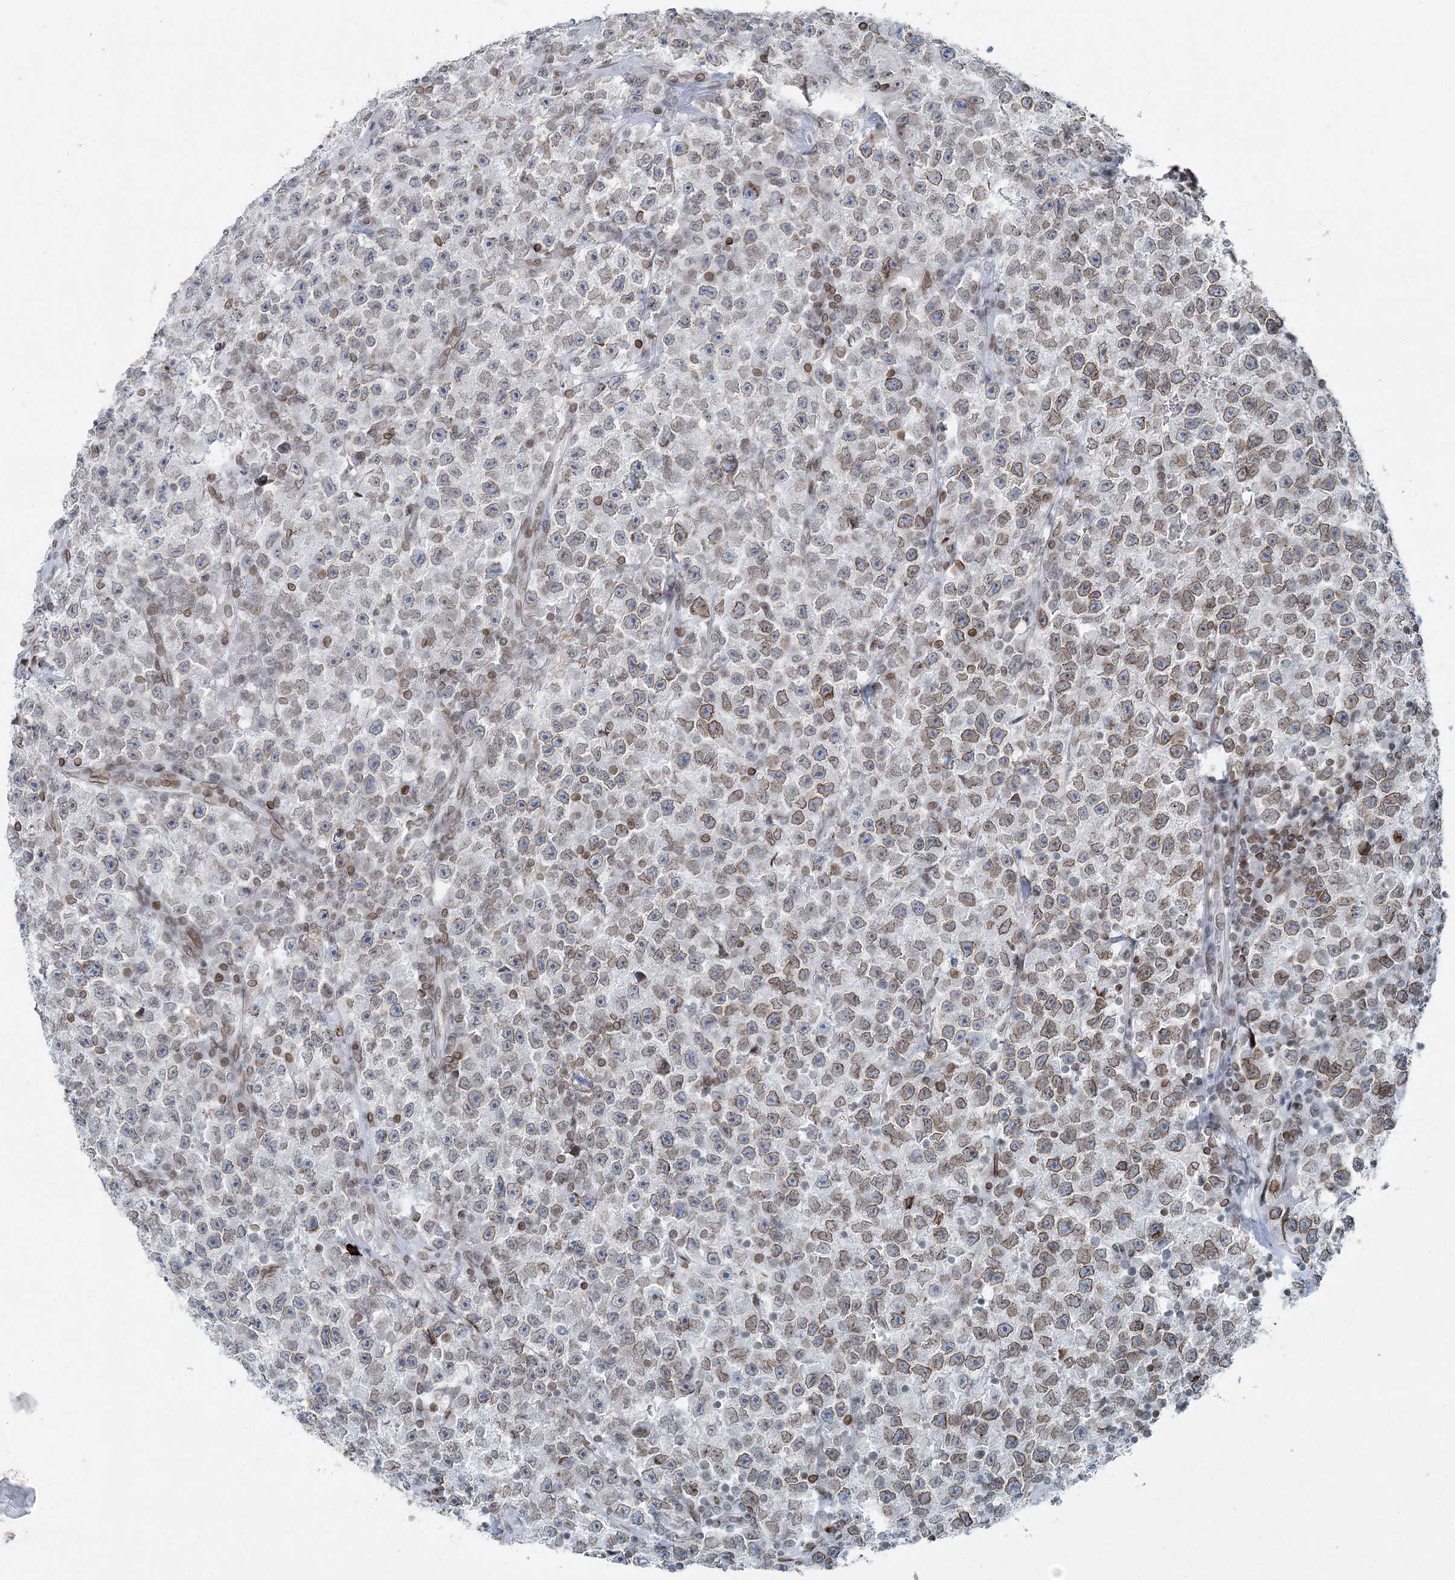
{"staining": {"intensity": "weak", "quantity": ">75%", "location": "cytoplasmic/membranous,nuclear"}, "tissue": "testis cancer", "cell_type": "Tumor cells", "image_type": "cancer", "snomed": [{"axis": "morphology", "description": "Seminoma, NOS"}, {"axis": "topography", "description": "Testis"}], "caption": "Immunohistochemical staining of testis cancer shows low levels of weak cytoplasmic/membranous and nuclear positivity in about >75% of tumor cells.", "gene": "GJD4", "patient": {"sex": "male", "age": 22}}